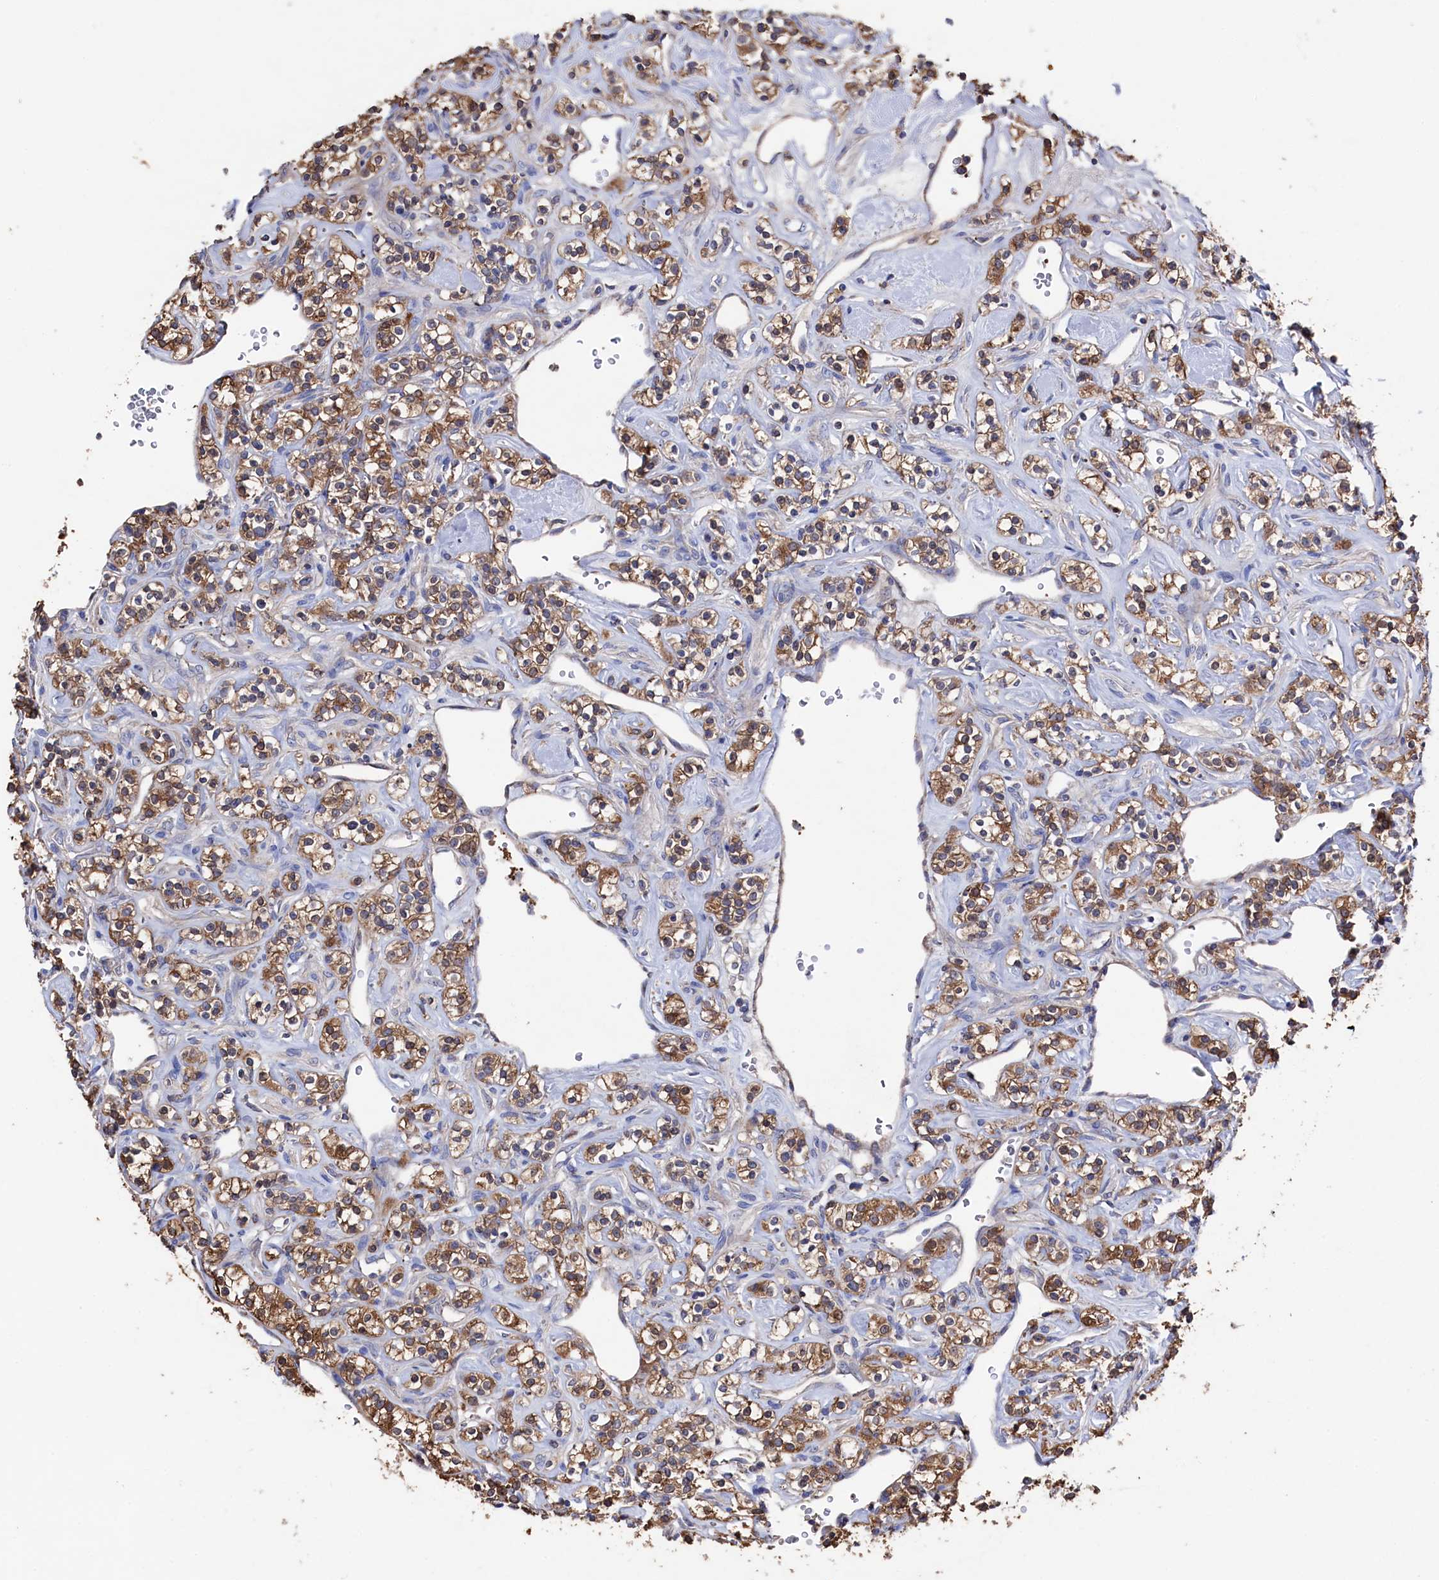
{"staining": {"intensity": "moderate", "quantity": ">75%", "location": "cytoplasmic/membranous"}, "tissue": "renal cancer", "cell_type": "Tumor cells", "image_type": "cancer", "snomed": [{"axis": "morphology", "description": "Adenocarcinoma, NOS"}, {"axis": "topography", "description": "Kidney"}], "caption": "Immunohistochemistry micrograph of neoplastic tissue: renal adenocarcinoma stained using IHC shows medium levels of moderate protein expression localized specifically in the cytoplasmic/membranous of tumor cells, appearing as a cytoplasmic/membranous brown color.", "gene": "TK2", "patient": {"sex": "male", "age": 77}}